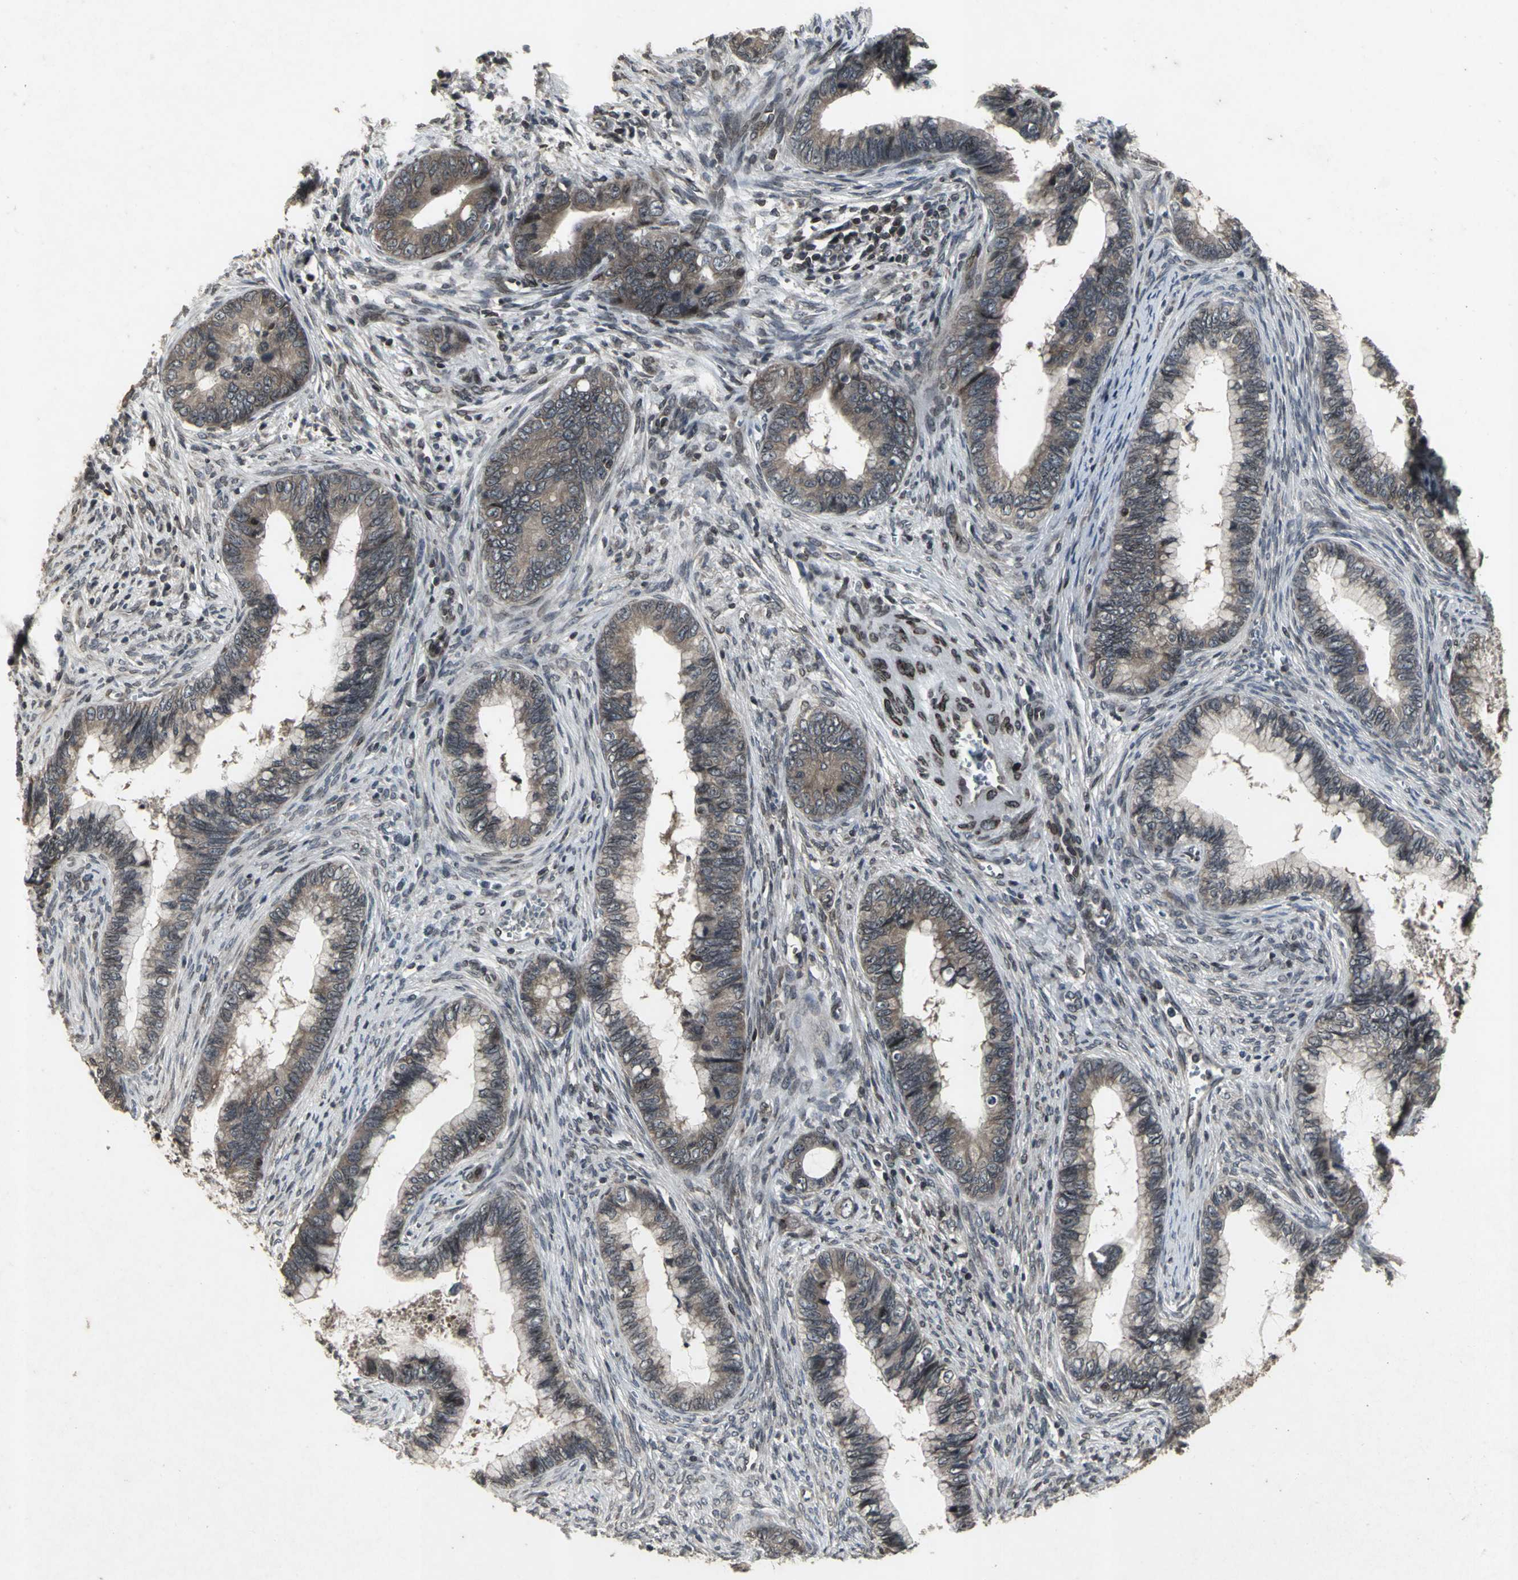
{"staining": {"intensity": "moderate", "quantity": ">75%", "location": "cytoplasmic/membranous"}, "tissue": "cervical cancer", "cell_type": "Tumor cells", "image_type": "cancer", "snomed": [{"axis": "morphology", "description": "Adenocarcinoma, NOS"}, {"axis": "topography", "description": "Cervix"}], "caption": "Immunohistochemistry (IHC) photomicrograph of cervical cancer stained for a protein (brown), which demonstrates medium levels of moderate cytoplasmic/membranous expression in about >75% of tumor cells.", "gene": "SH2B3", "patient": {"sex": "female", "age": 44}}